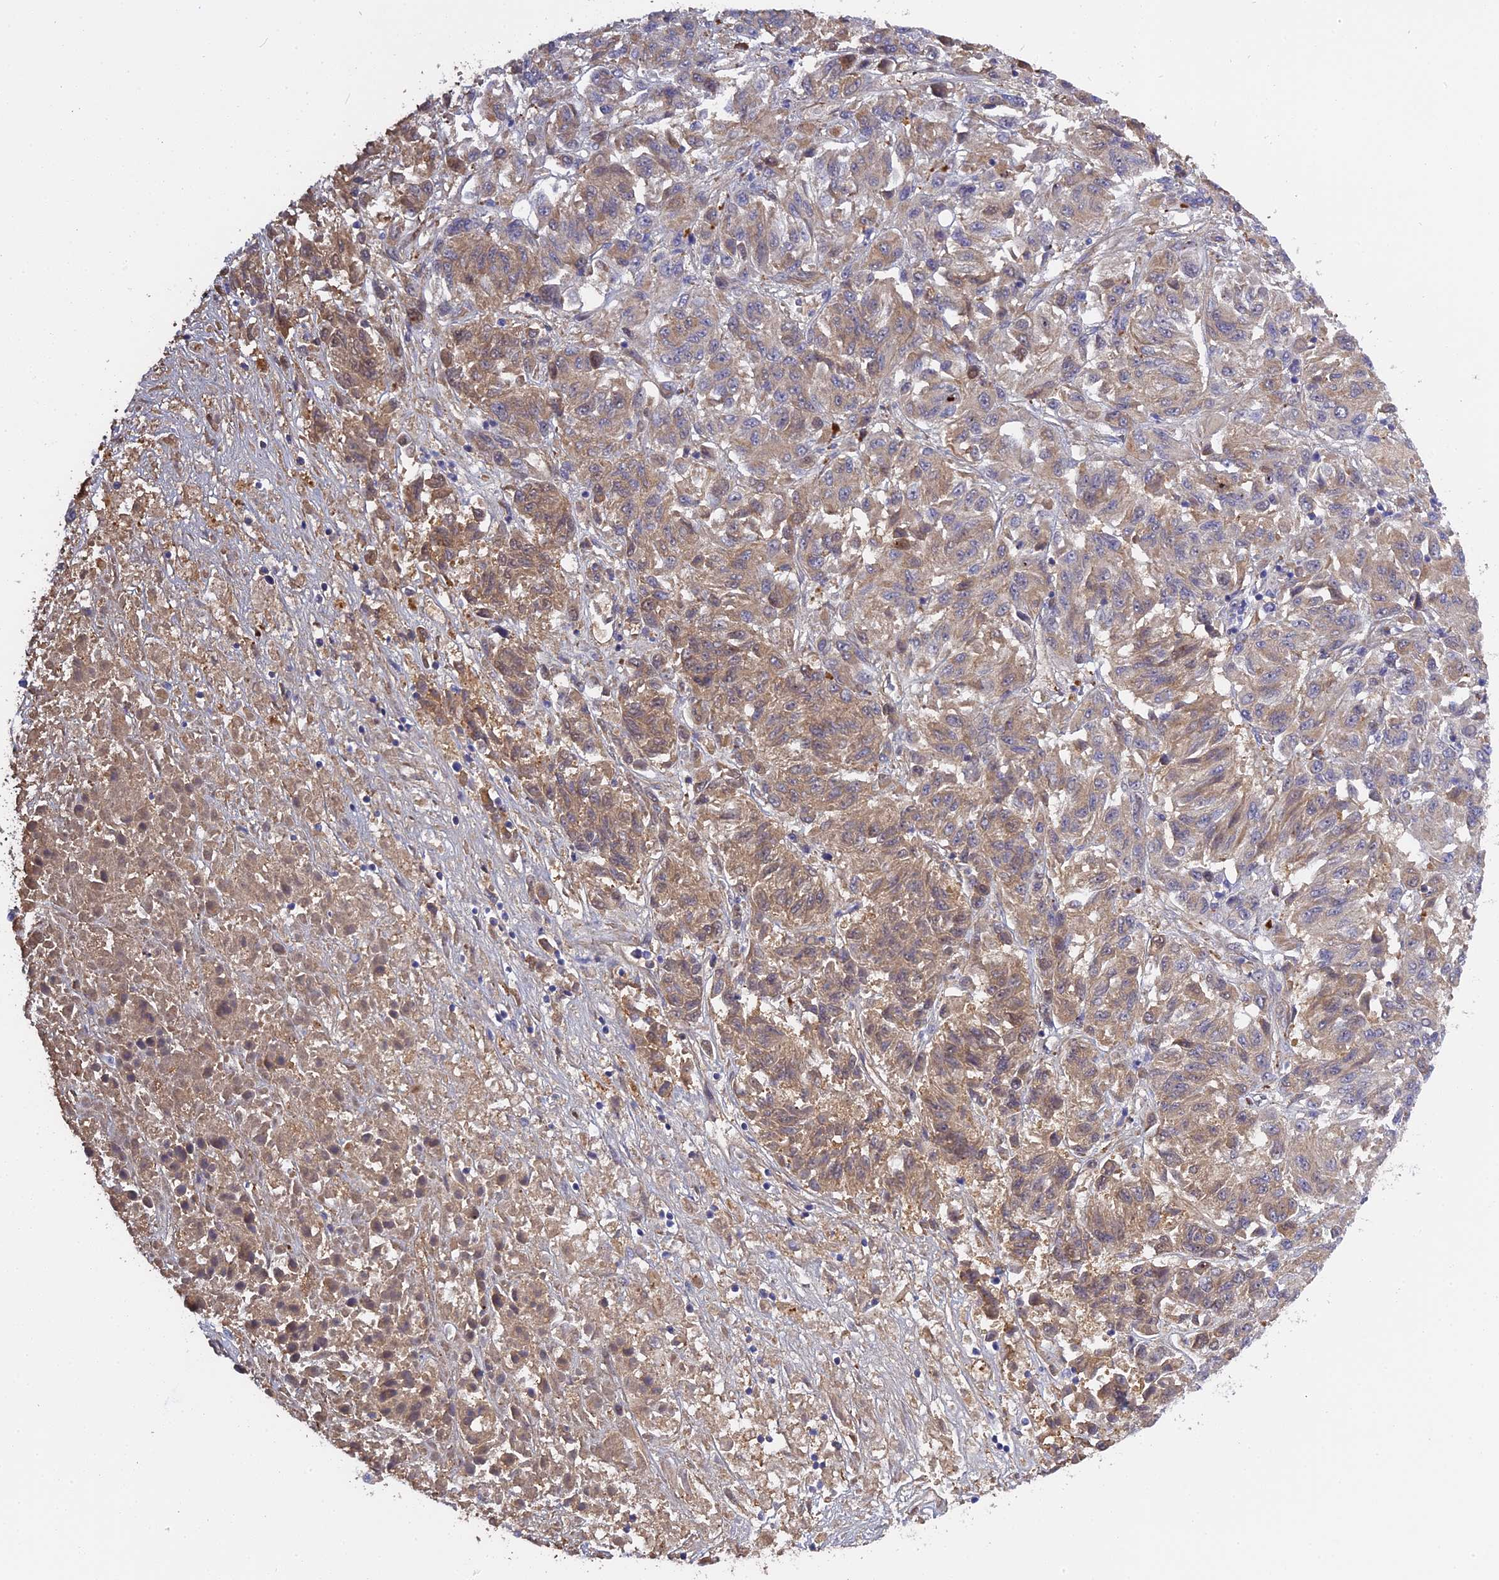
{"staining": {"intensity": "moderate", "quantity": "25%-75%", "location": "cytoplasmic/membranous"}, "tissue": "melanoma", "cell_type": "Tumor cells", "image_type": "cancer", "snomed": [{"axis": "morphology", "description": "Malignant melanoma, Metastatic site"}, {"axis": "topography", "description": "Lung"}], "caption": "DAB immunohistochemical staining of human melanoma exhibits moderate cytoplasmic/membranous protein positivity in approximately 25%-75% of tumor cells.", "gene": "PZP", "patient": {"sex": "male", "age": 64}}